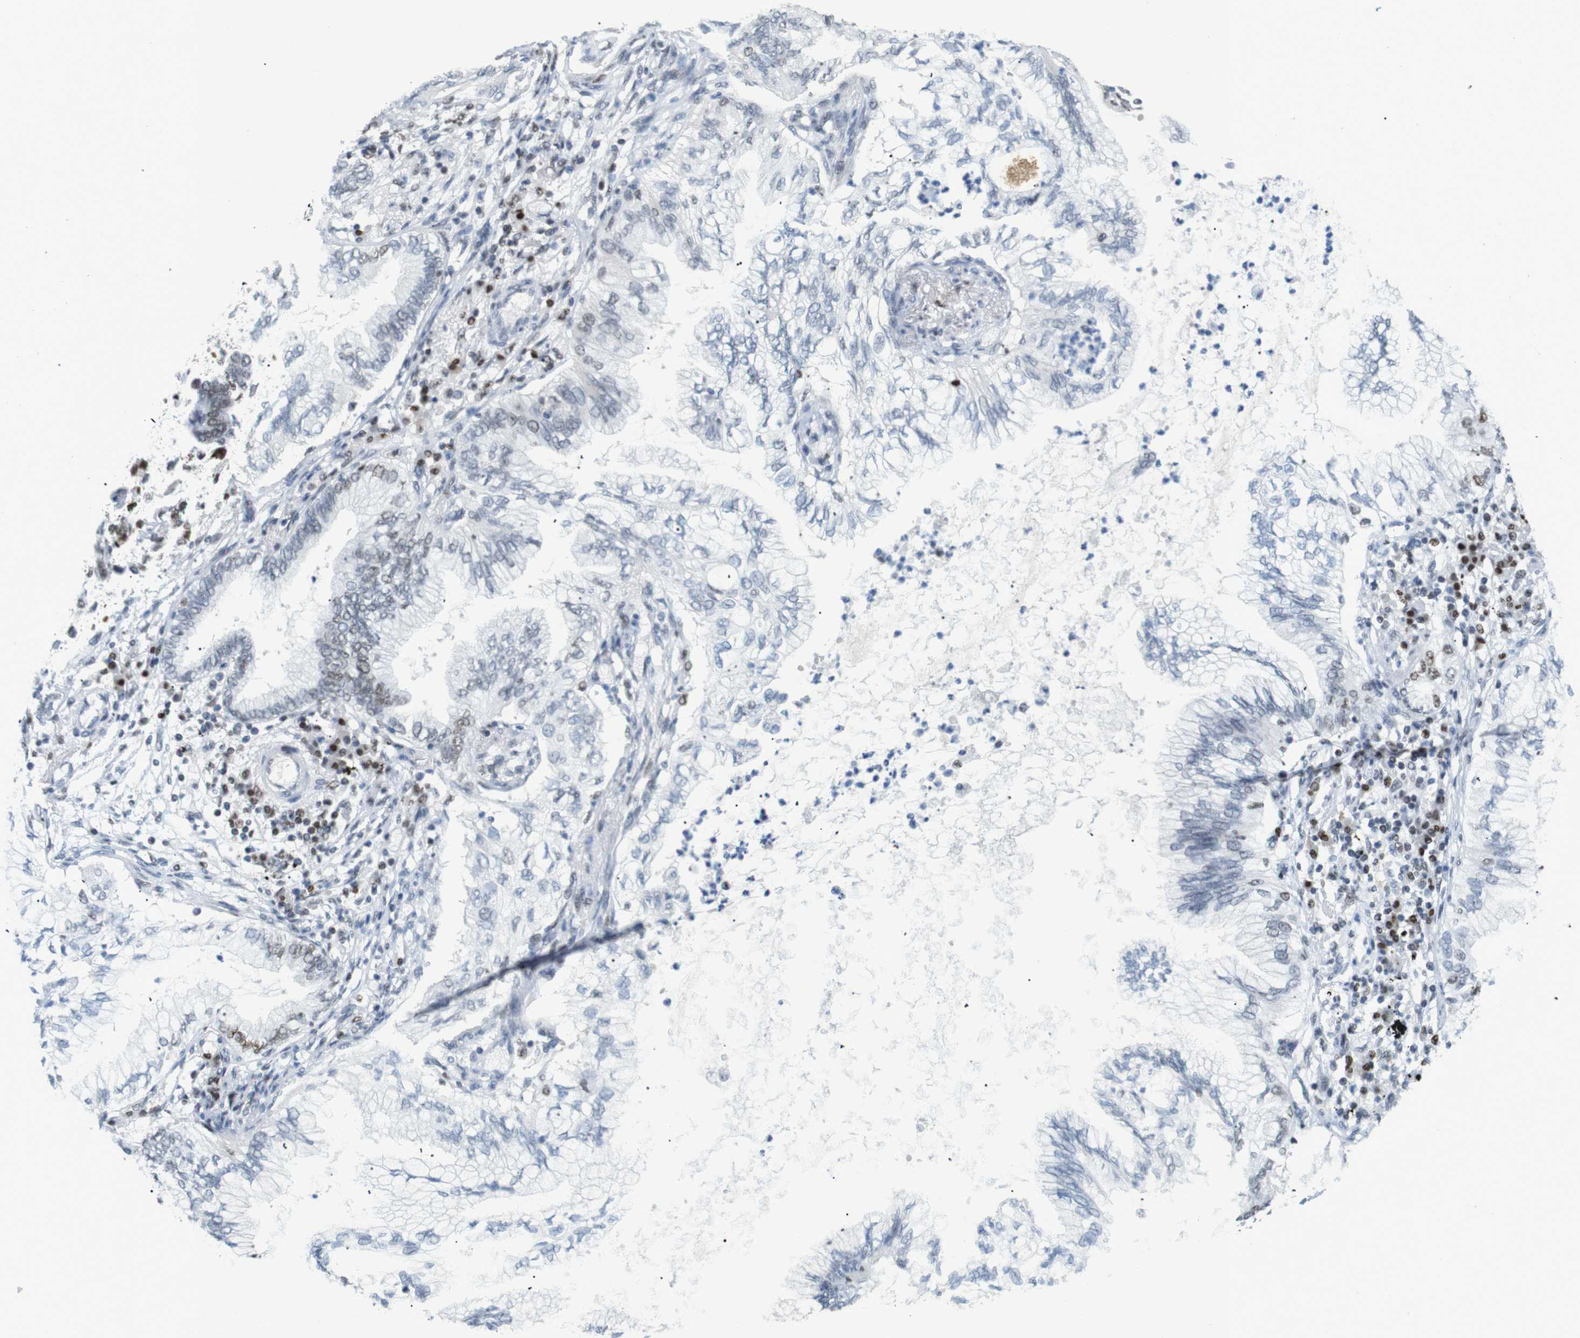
{"staining": {"intensity": "weak", "quantity": "<25%", "location": "nuclear"}, "tissue": "lung cancer", "cell_type": "Tumor cells", "image_type": "cancer", "snomed": [{"axis": "morphology", "description": "Normal tissue, NOS"}, {"axis": "morphology", "description": "Adenocarcinoma, NOS"}, {"axis": "topography", "description": "Bronchus"}, {"axis": "topography", "description": "Lung"}], "caption": "The photomicrograph reveals no staining of tumor cells in lung adenocarcinoma. The staining was performed using DAB to visualize the protein expression in brown, while the nuclei were stained in blue with hematoxylin (Magnification: 20x).", "gene": "RIOX2", "patient": {"sex": "female", "age": 70}}